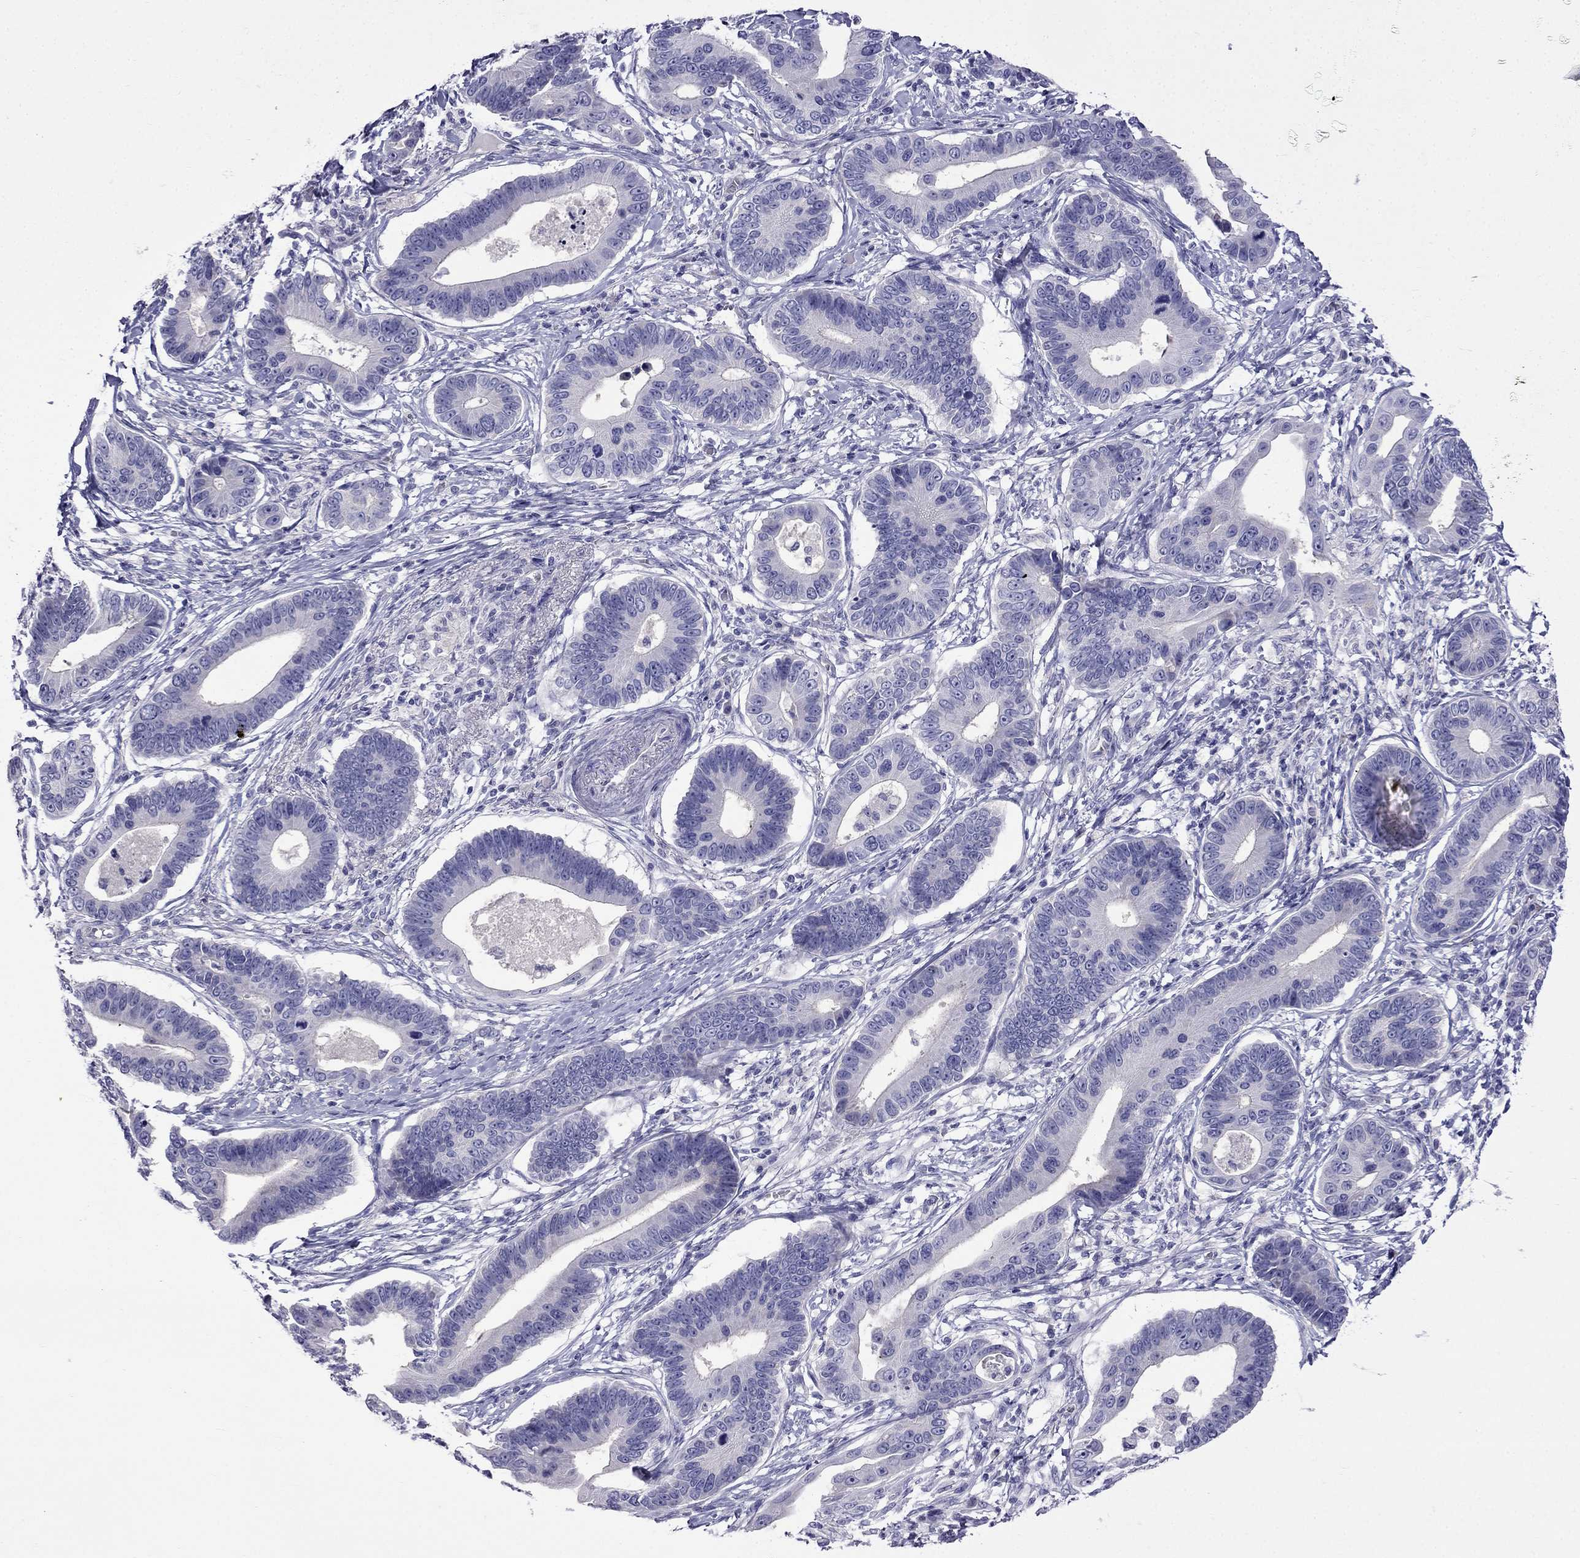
{"staining": {"intensity": "negative", "quantity": "none", "location": "none"}, "tissue": "stomach cancer", "cell_type": "Tumor cells", "image_type": "cancer", "snomed": [{"axis": "morphology", "description": "Adenocarcinoma, NOS"}, {"axis": "topography", "description": "Stomach"}], "caption": "Tumor cells are negative for protein expression in human stomach adenocarcinoma.", "gene": "PATE1", "patient": {"sex": "male", "age": 84}}